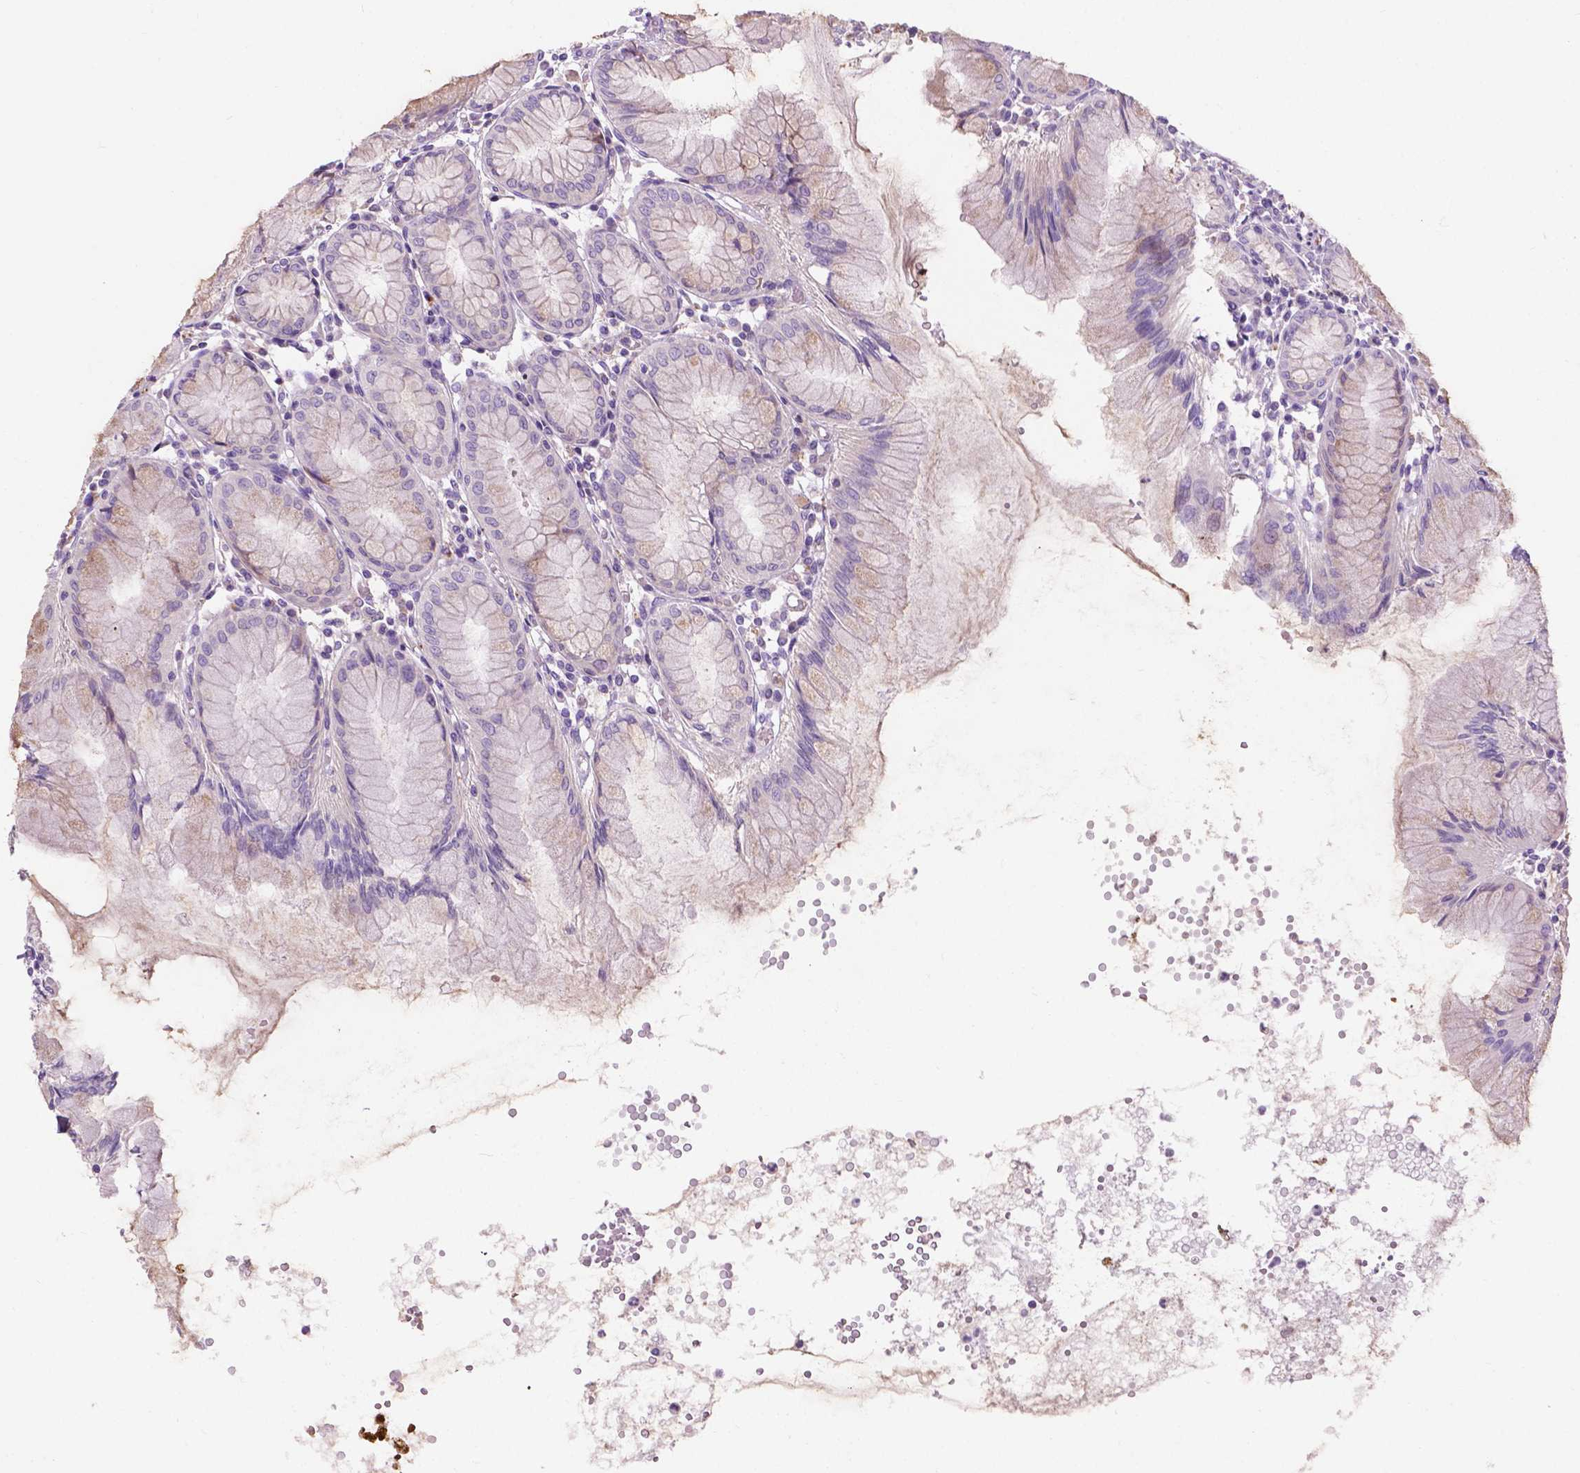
{"staining": {"intensity": "moderate", "quantity": "<25%", "location": "cytoplasmic/membranous"}, "tissue": "stomach", "cell_type": "Glandular cells", "image_type": "normal", "snomed": [{"axis": "morphology", "description": "Normal tissue, NOS"}, {"axis": "topography", "description": "Stomach"}], "caption": "Protein expression analysis of normal human stomach reveals moderate cytoplasmic/membranous positivity in about <25% of glandular cells.", "gene": "NOXO1", "patient": {"sex": "female", "age": 57}}